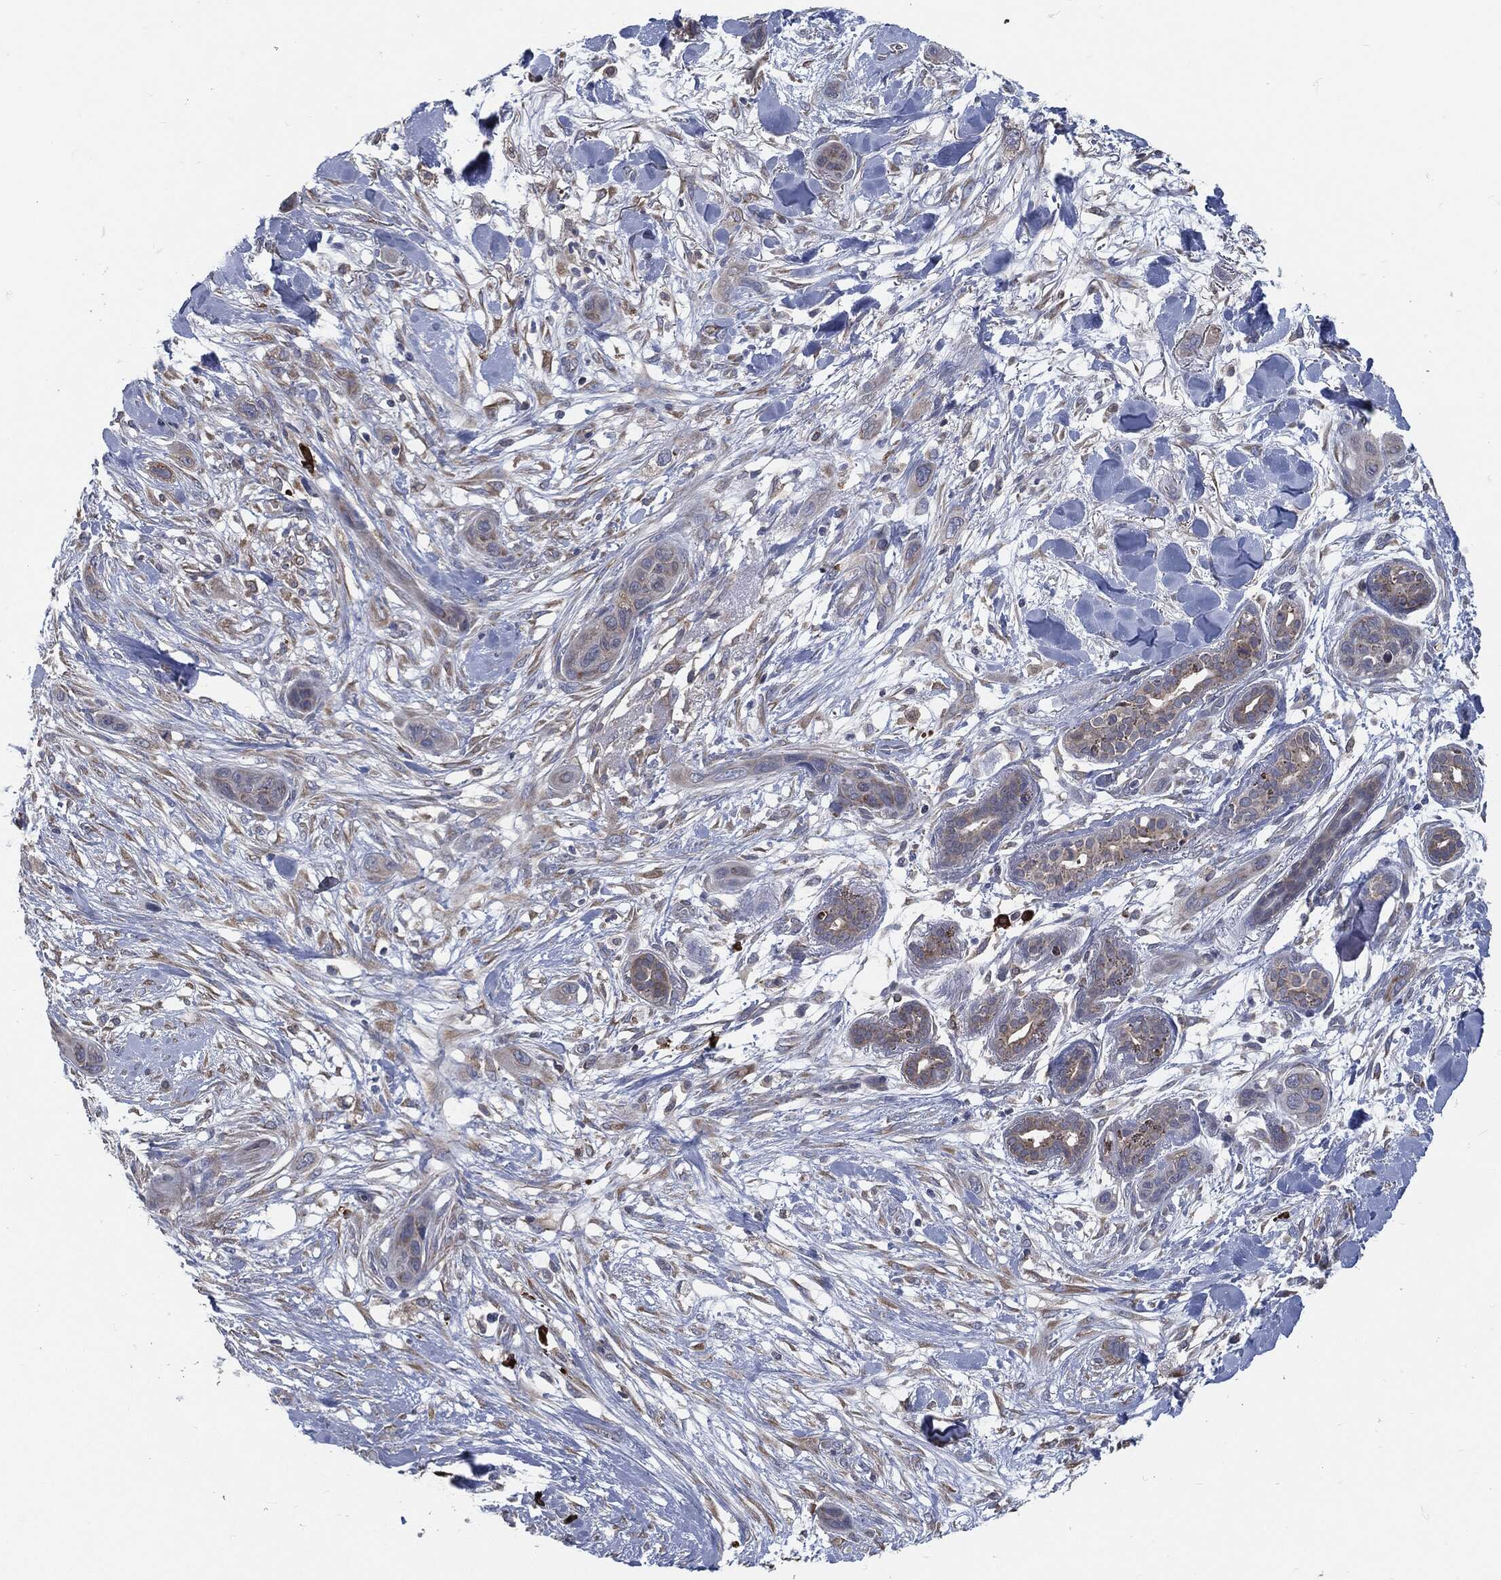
{"staining": {"intensity": "negative", "quantity": "none", "location": "none"}, "tissue": "skin cancer", "cell_type": "Tumor cells", "image_type": "cancer", "snomed": [{"axis": "morphology", "description": "Squamous cell carcinoma, NOS"}, {"axis": "topography", "description": "Skin"}], "caption": "Micrograph shows no significant protein expression in tumor cells of squamous cell carcinoma (skin).", "gene": "PRDX4", "patient": {"sex": "male", "age": 78}}